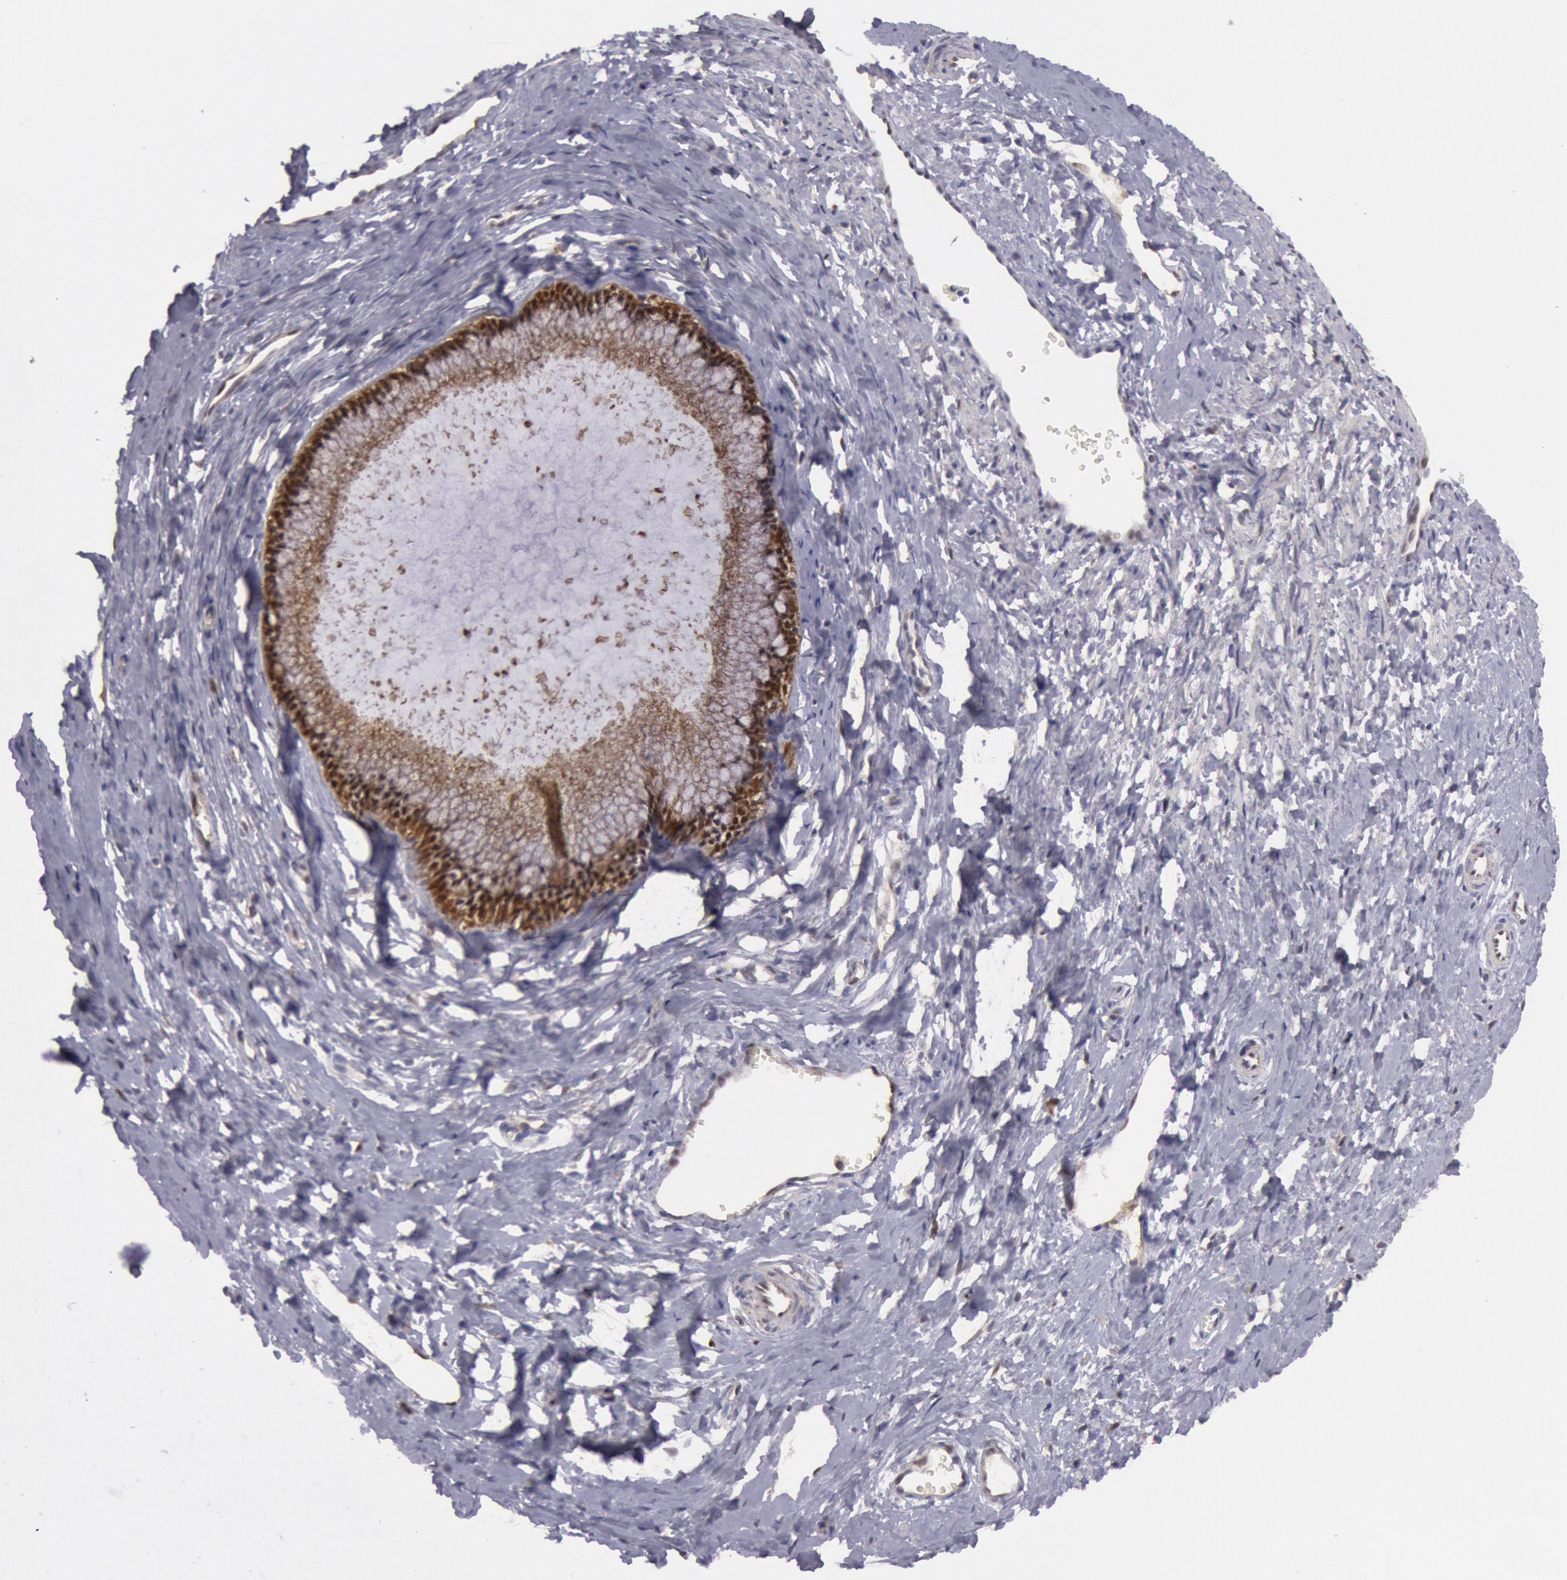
{"staining": {"intensity": "strong", "quantity": ">75%", "location": "cytoplasmic/membranous"}, "tissue": "cervix", "cell_type": "Glandular cells", "image_type": "normal", "snomed": [{"axis": "morphology", "description": "Normal tissue, NOS"}, {"axis": "topography", "description": "Cervix"}], "caption": "This is a micrograph of IHC staining of normal cervix, which shows strong expression in the cytoplasmic/membranous of glandular cells.", "gene": "MPST", "patient": {"sex": "female", "age": 40}}